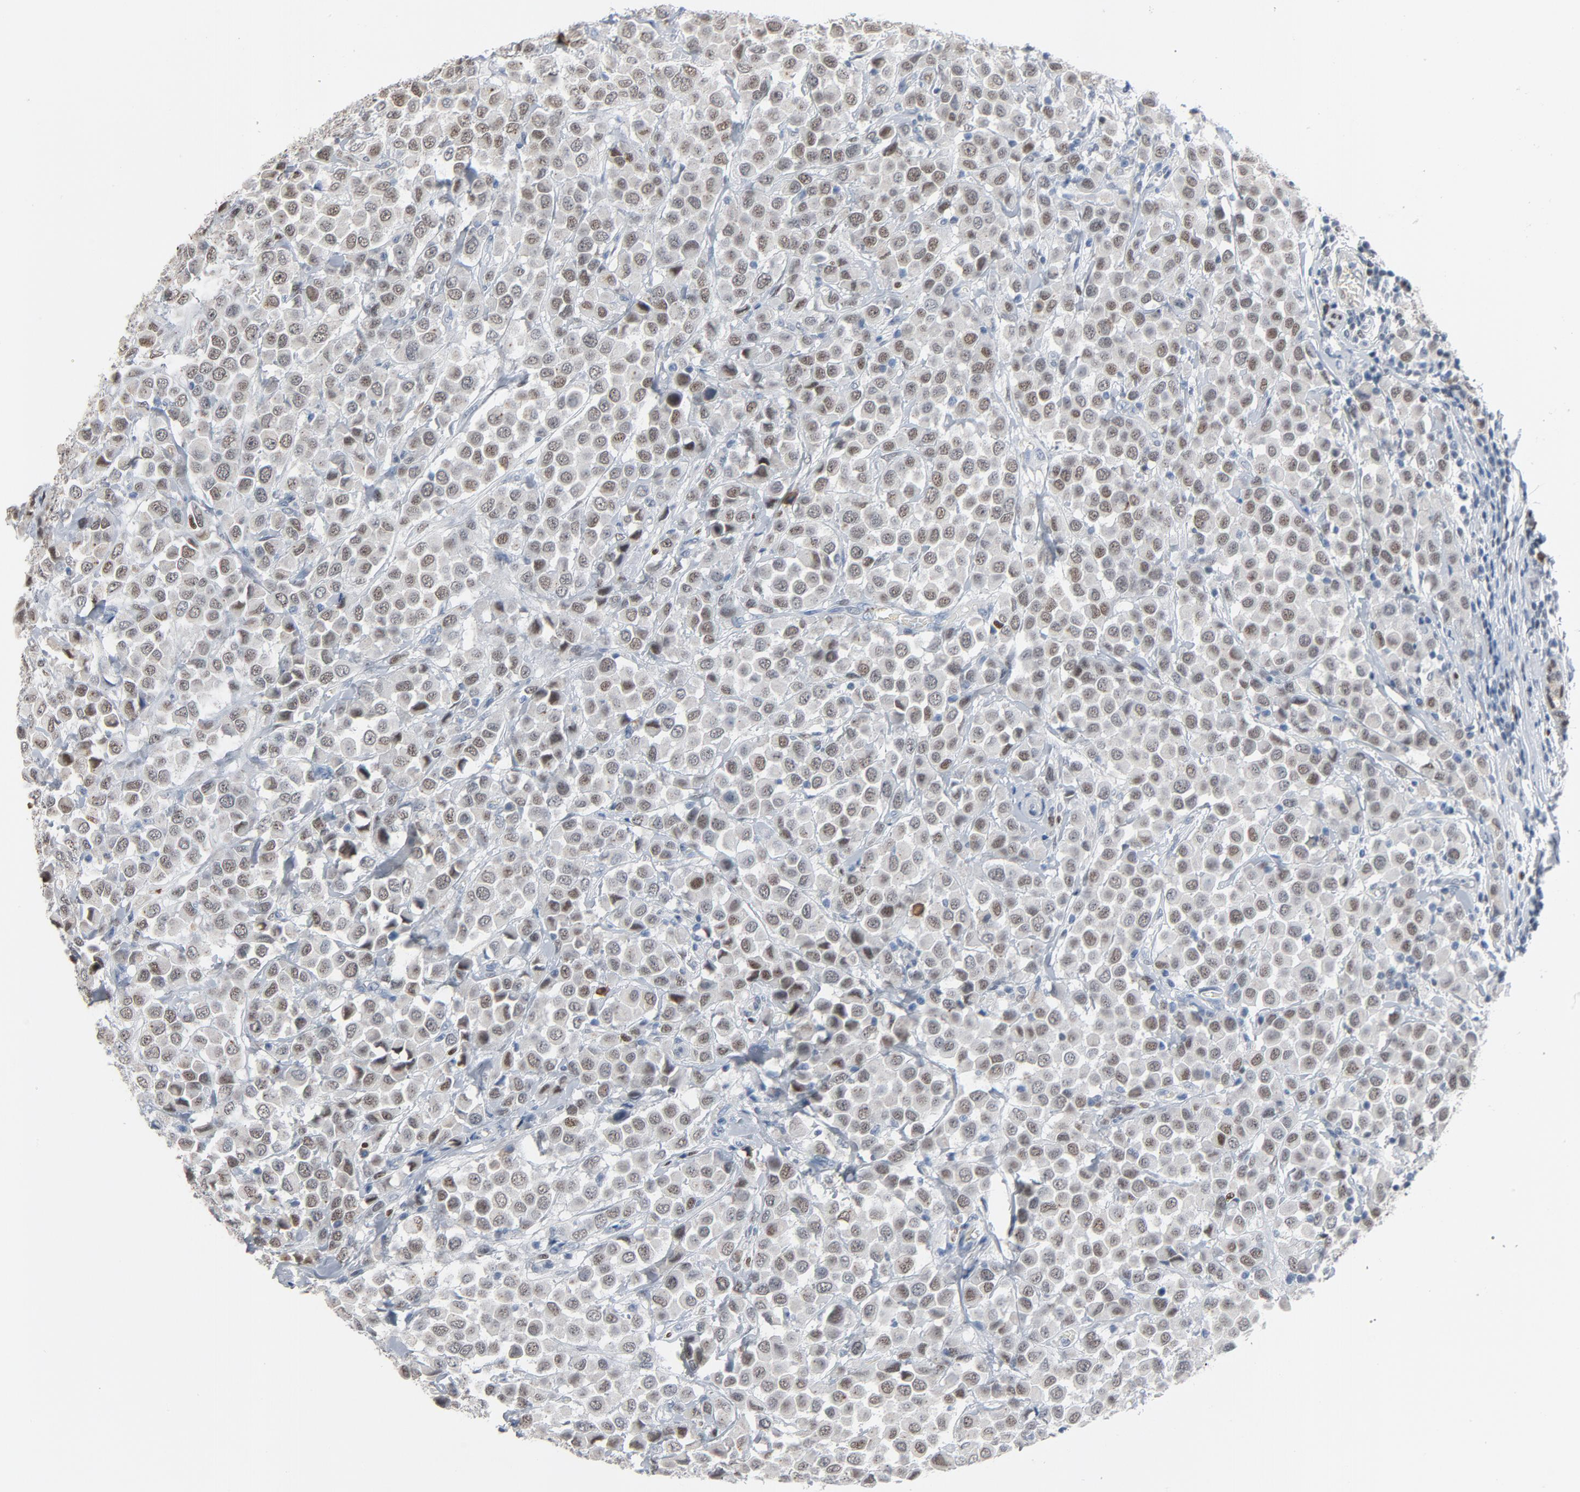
{"staining": {"intensity": "weak", "quantity": "25%-75%", "location": "nuclear"}, "tissue": "breast cancer", "cell_type": "Tumor cells", "image_type": "cancer", "snomed": [{"axis": "morphology", "description": "Duct carcinoma"}, {"axis": "topography", "description": "Breast"}], "caption": "The micrograph shows a brown stain indicating the presence of a protein in the nuclear of tumor cells in breast cancer (invasive ductal carcinoma). (DAB (3,3'-diaminobenzidine) IHC with brightfield microscopy, high magnification).", "gene": "FOXP1", "patient": {"sex": "female", "age": 61}}